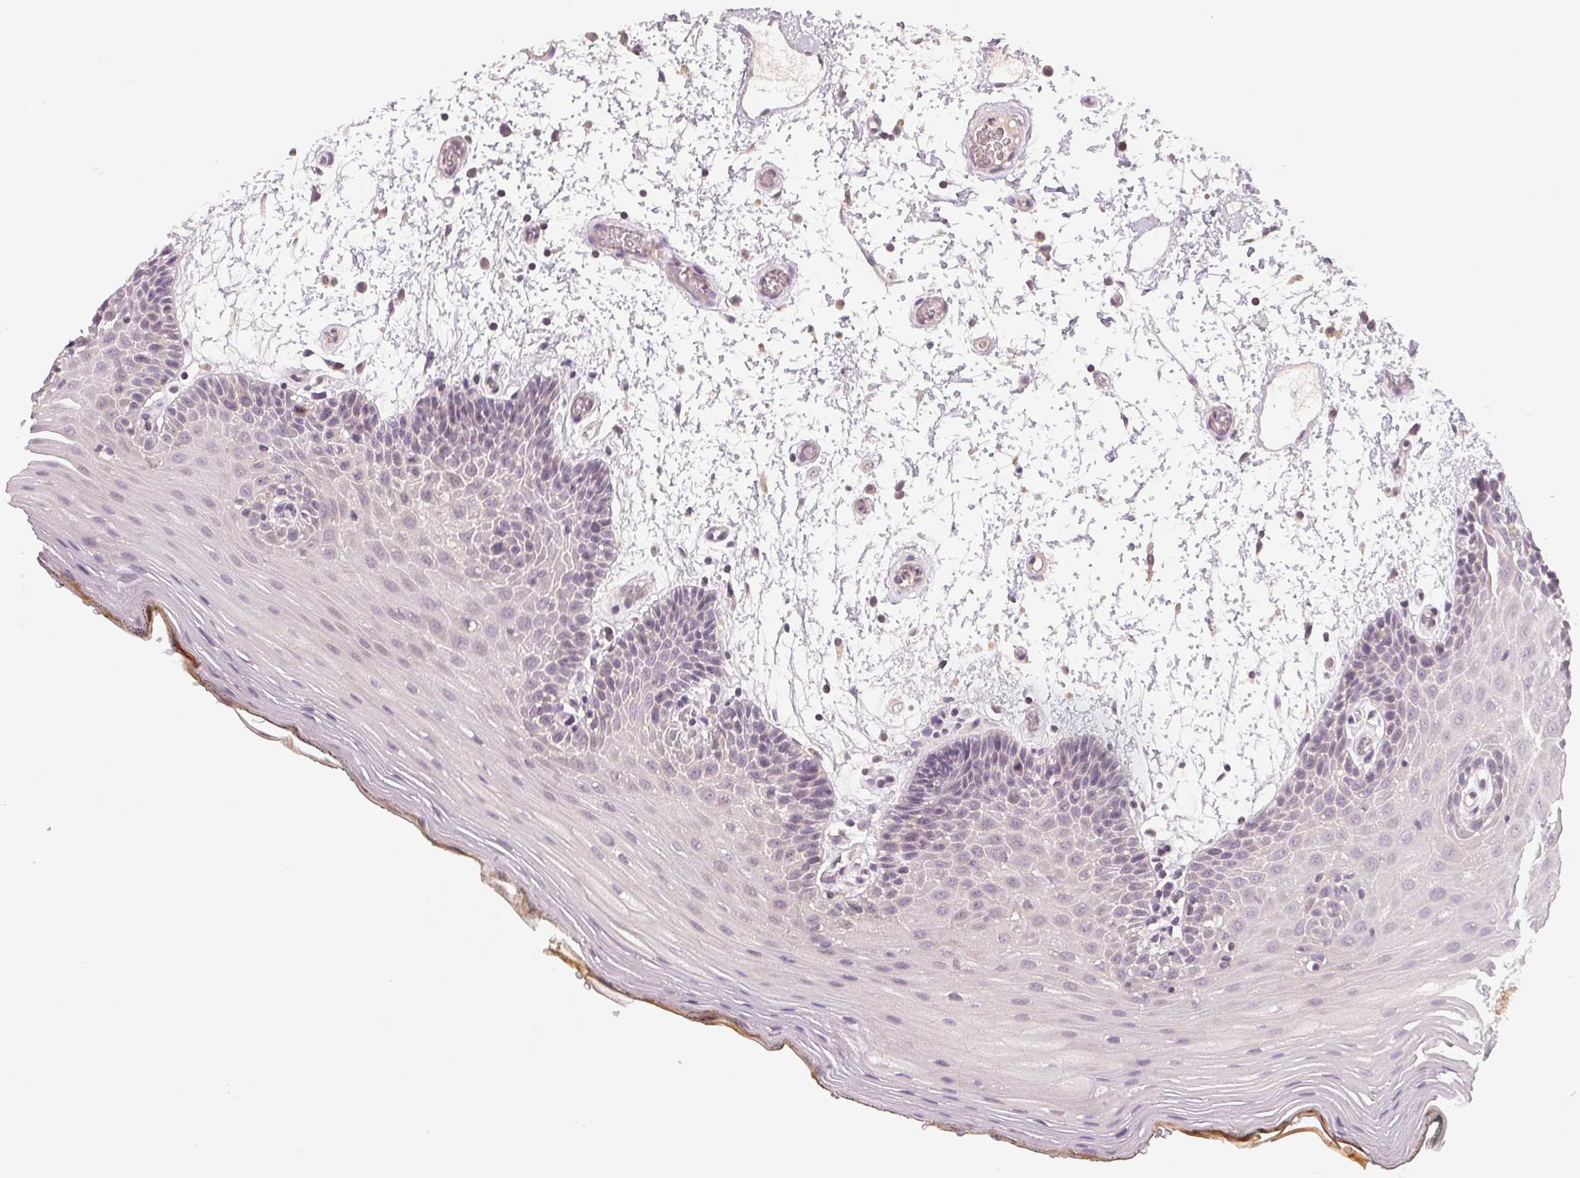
{"staining": {"intensity": "negative", "quantity": "none", "location": "none"}, "tissue": "oral mucosa", "cell_type": "Squamous epithelial cells", "image_type": "normal", "snomed": [{"axis": "morphology", "description": "Normal tissue, NOS"}, {"axis": "morphology", "description": "Squamous cell carcinoma, NOS"}, {"axis": "topography", "description": "Oral tissue"}, {"axis": "topography", "description": "Head-Neck"}], "caption": "Histopathology image shows no protein expression in squamous epithelial cells of normal oral mucosa.", "gene": "AQP8", "patient": {"sex": "male", "age": 52}}